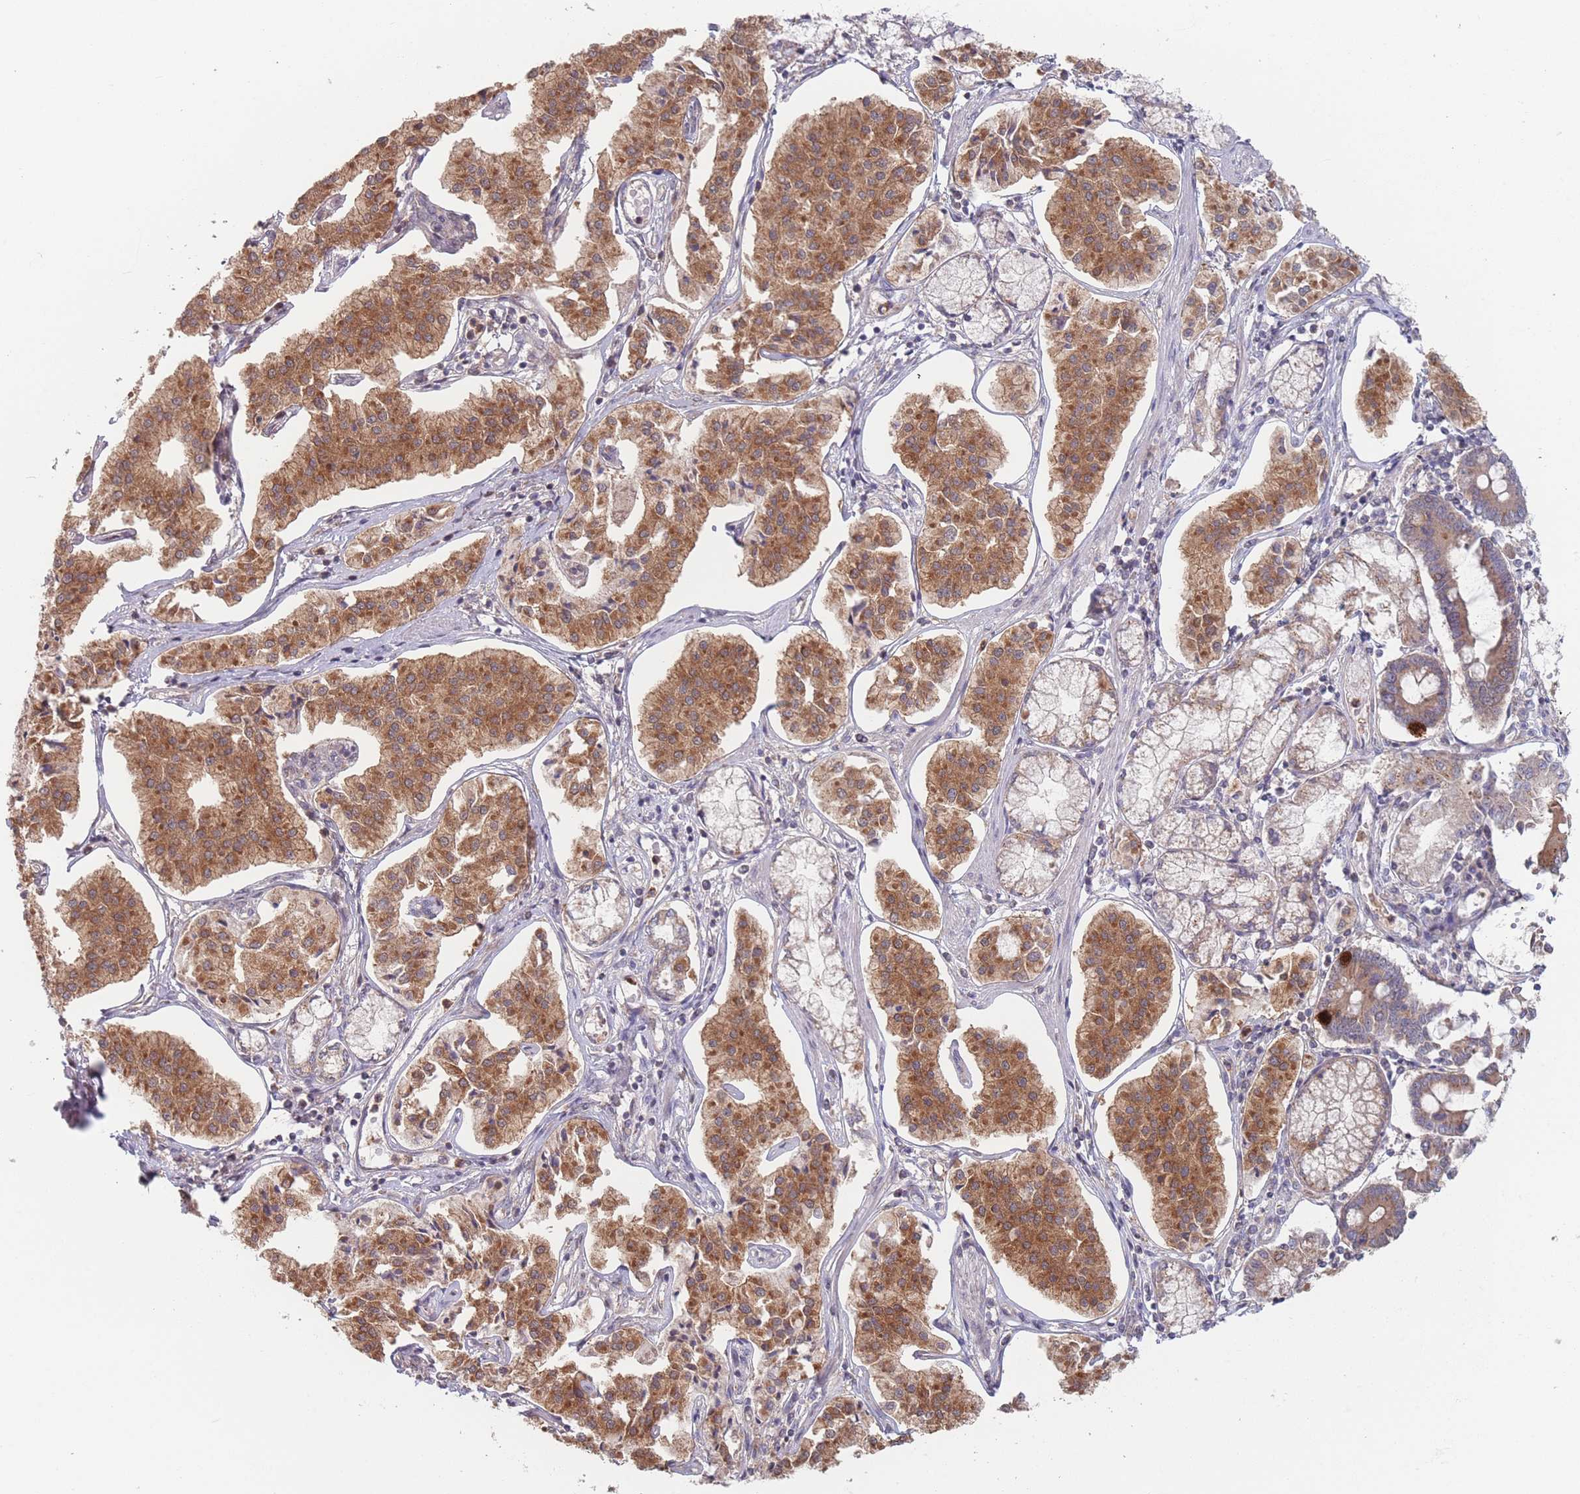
{"staining": {"intensity": "moderate", "quantity": ">75%", "location": "cytoplasmic/membranous"}, "tissue": "pancreatic cancer", "cell_type": "Tumor cells", "image_type": "cancer", "snomed": [{"axis": "morphology", "description": "Adenocarcinoma, NOS"}, {"axis": "topography", "description": "Pancreas"}], "caption": "The immunohistochemical stain labels moderate cytoplasmic/membranous positivity in tumor cells of pancreatic cancer tissue.", "gene": "PPM1A", "patient": {"sex": "female", "age": 50}}